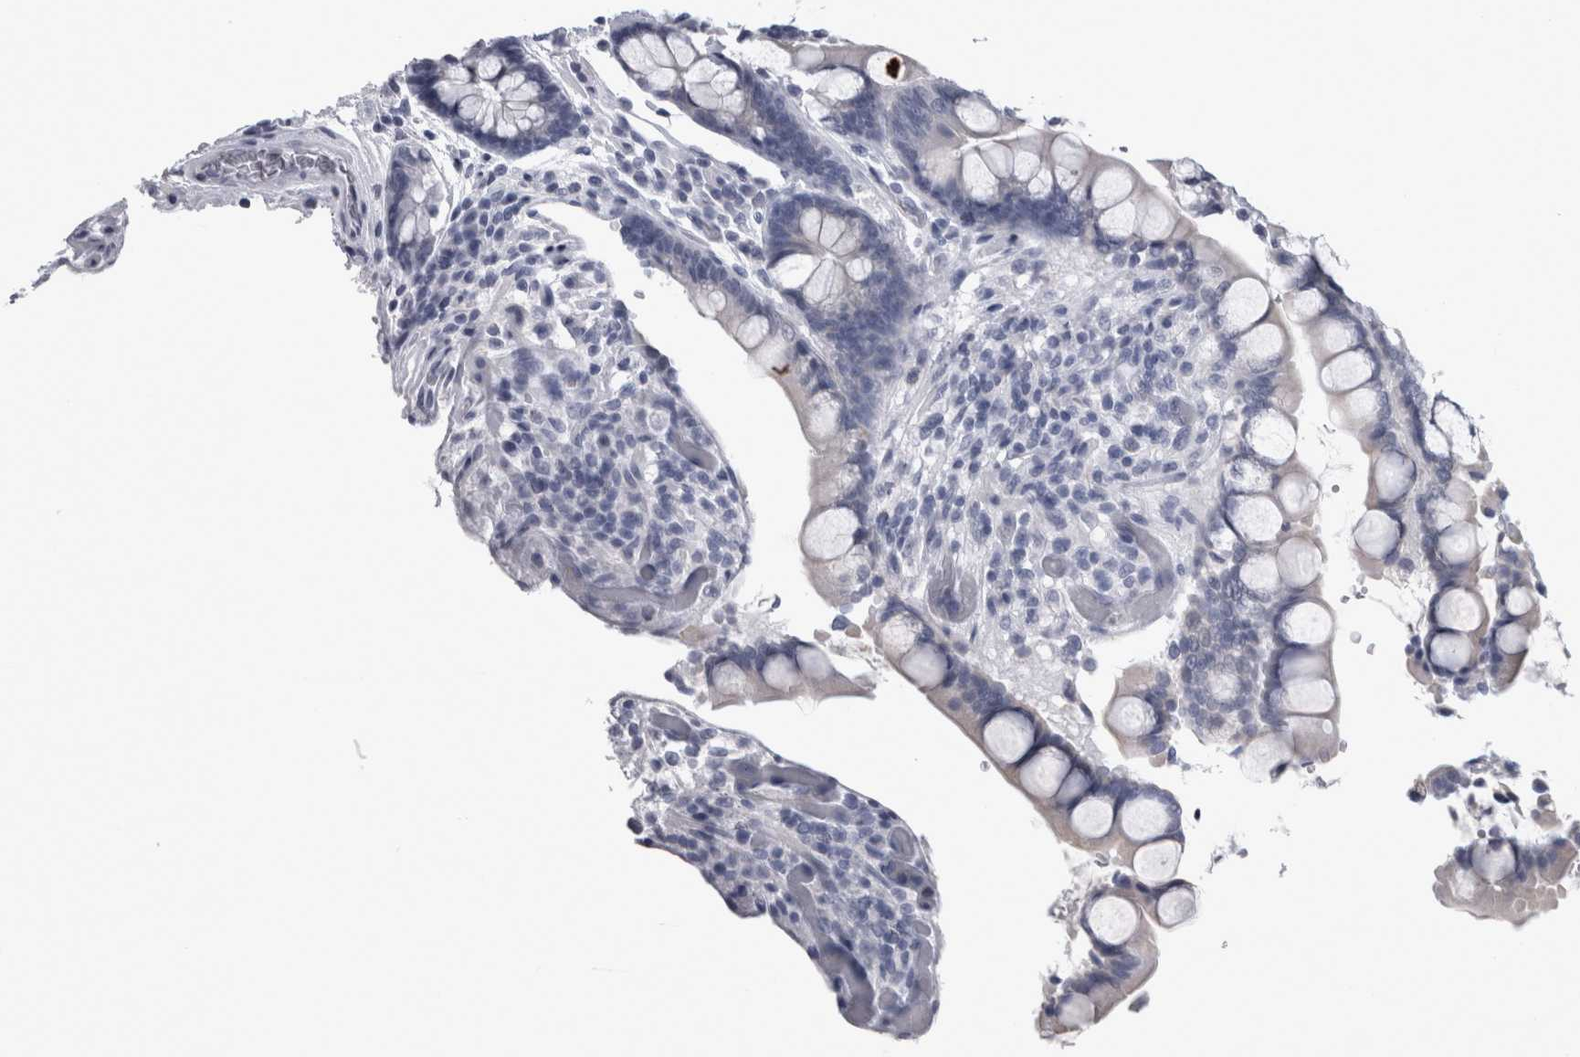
{"staining": {"intensity": "negative", "quantity": "none", "location": "none"}, "tissue": "colon", "cell_type": "Endothelial cells", "image_type": "normal", "snomed": [{"axis": "morphology", "description": "Normal tissue, NOS"}, {"axis": "topography", "description": "Colon"}], "caption": "Colon was stained to show a protein in brown. There is no significant positivity in endothelial cells. Nuclei are stained in blue.", "gene": "ALDH8A1", "patient": {"sex": "male", "age": 73}}